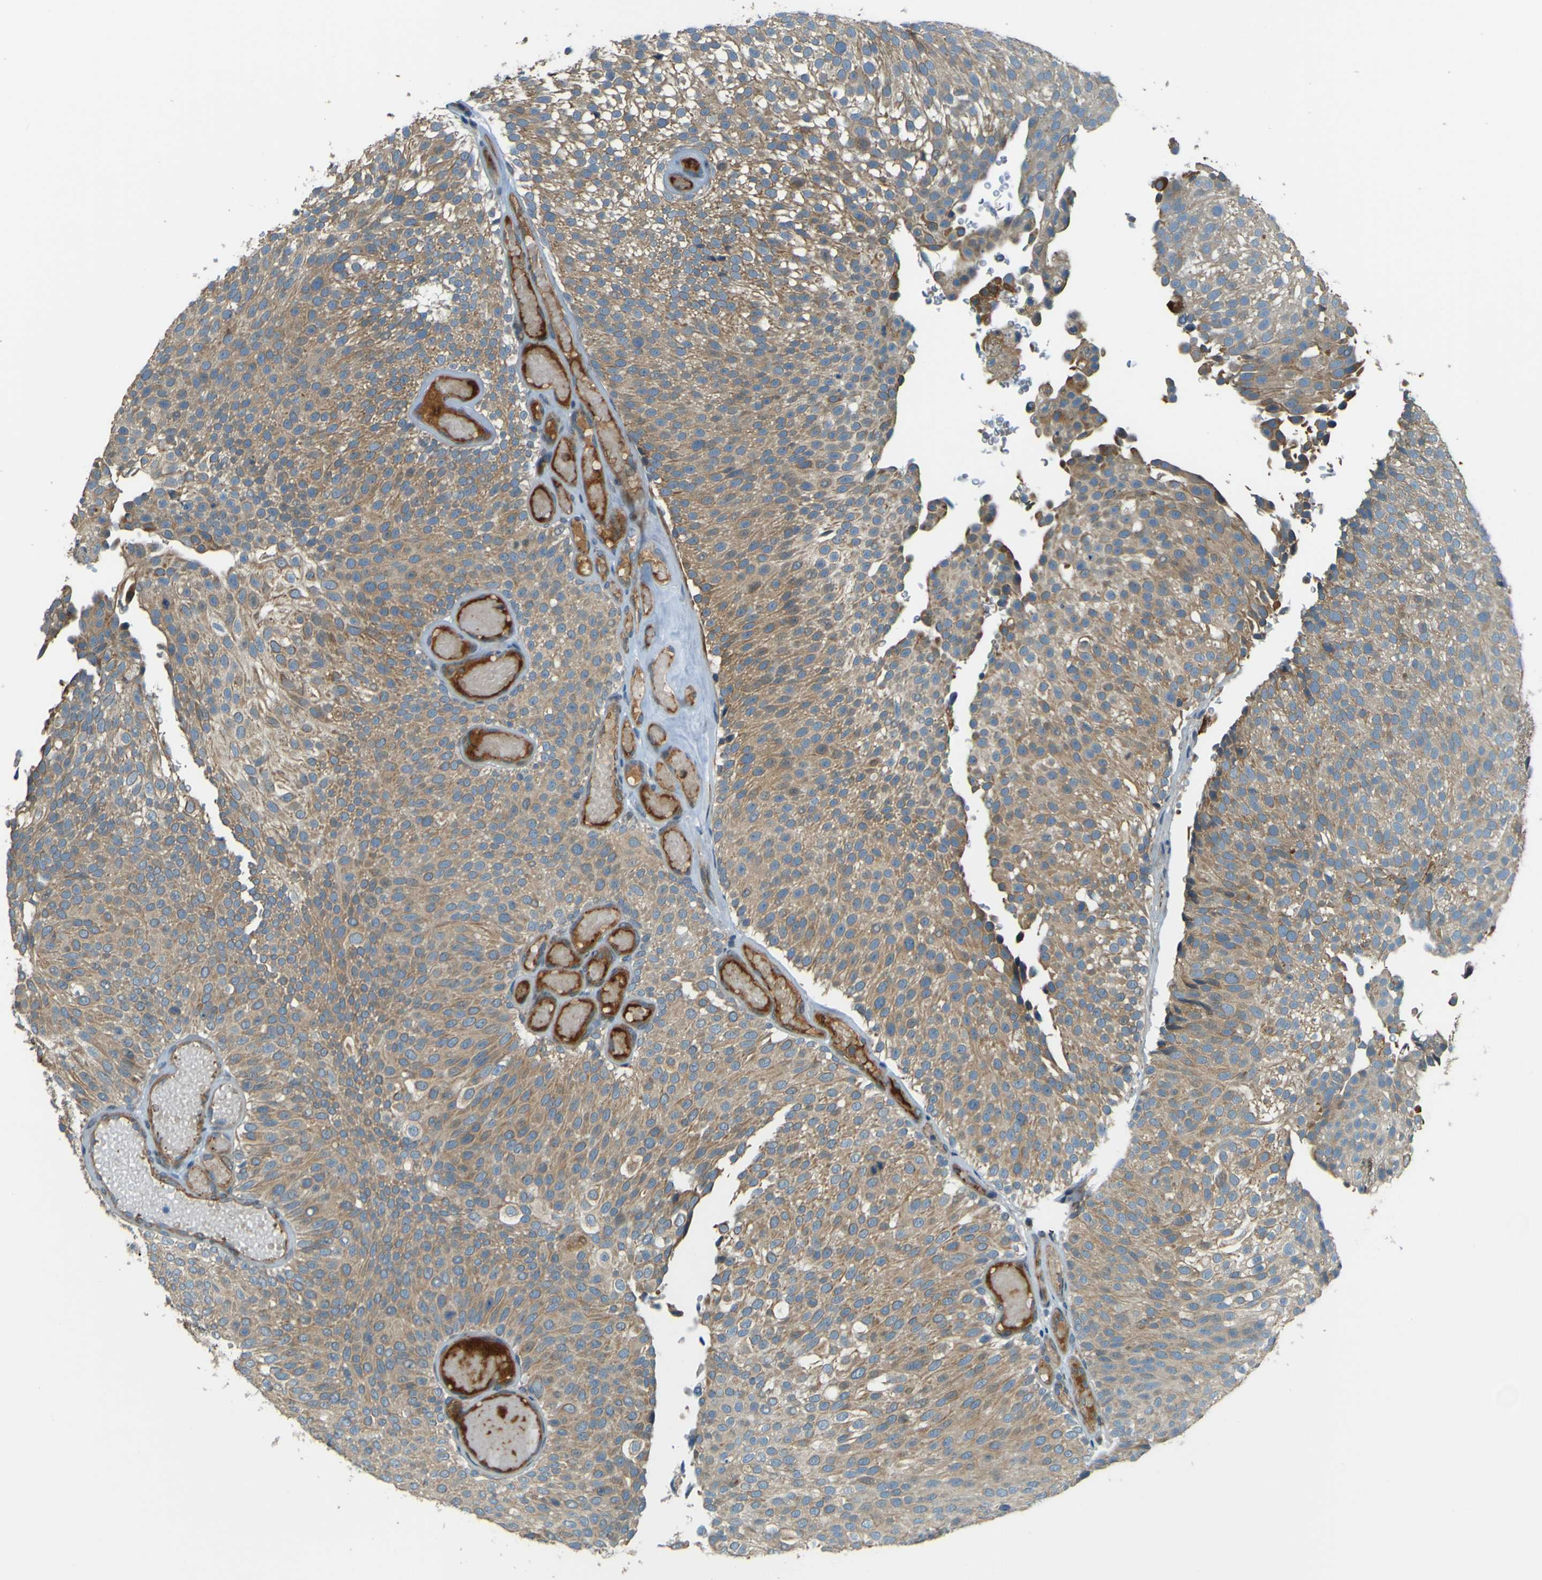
{"staining": {"intensity": "moderate", "quantity": "<25%", "location": "cytoplasmic/membranous"}, "tissue": "urothelial cancer", "cell_type": "Tumor cells", "image_type": "cancer", "snomed": [{"axis": "morphology", "description": "Urothelial carcinoma, Low grade"}, {"axis": "topography", "description": "Urinary bladder"}], "caption": "High-power microscopy captured an immunohistochemistry (IHC) histopathology image of low-grade urothelial carcinoma, revealing moderate cytoplasmic/membranous positivity in about <25% of tumor cells. Using DAB (brown) and hematoxylin (blue) stains, captured at high magnification using brightfield microscopy.", "gene": "LPCAT1", "patient": {"sex": "male", "age": 78}}